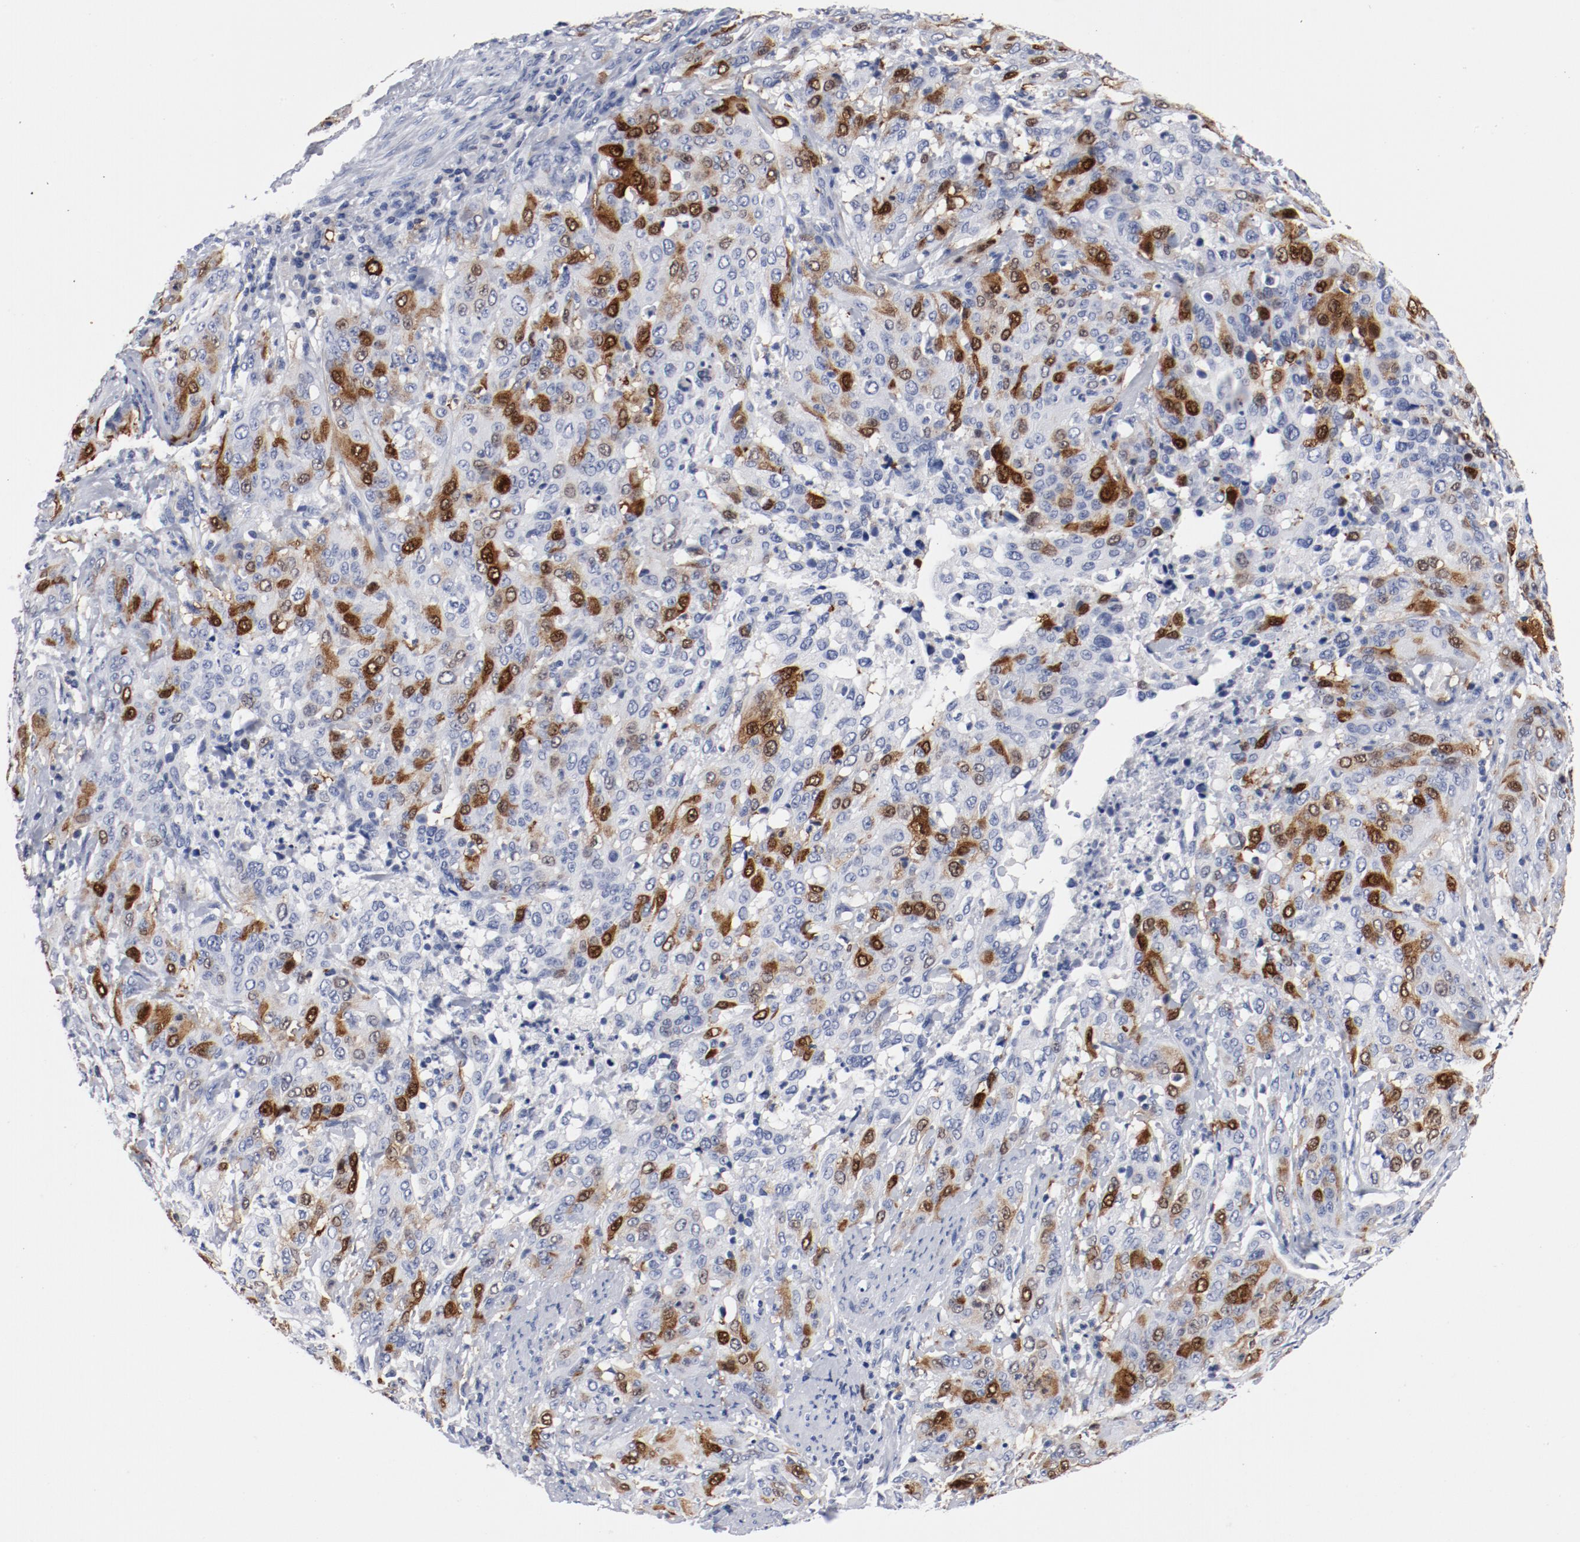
{"staining": {"intensity": "strong", "quantity": "25%-75%", "location": "nuclear"}, "tissue": "cervical cancer", "cell_type": "Tumor cells", "image_type": "cancer", "snomed": [{"axis": "morphology", "description": "Squamous cell carcinoma, NOS"}, {"axis": "topography", "description": "Cervix"}], "caption": "Cervical cancer (squamous cell carcinoma) stained with a brown dye shows strong nuclear positive expression in about 25%-75% of tumor cells.", "gene": "CDC20", "patient": {"sex": "female", "age": 41}}